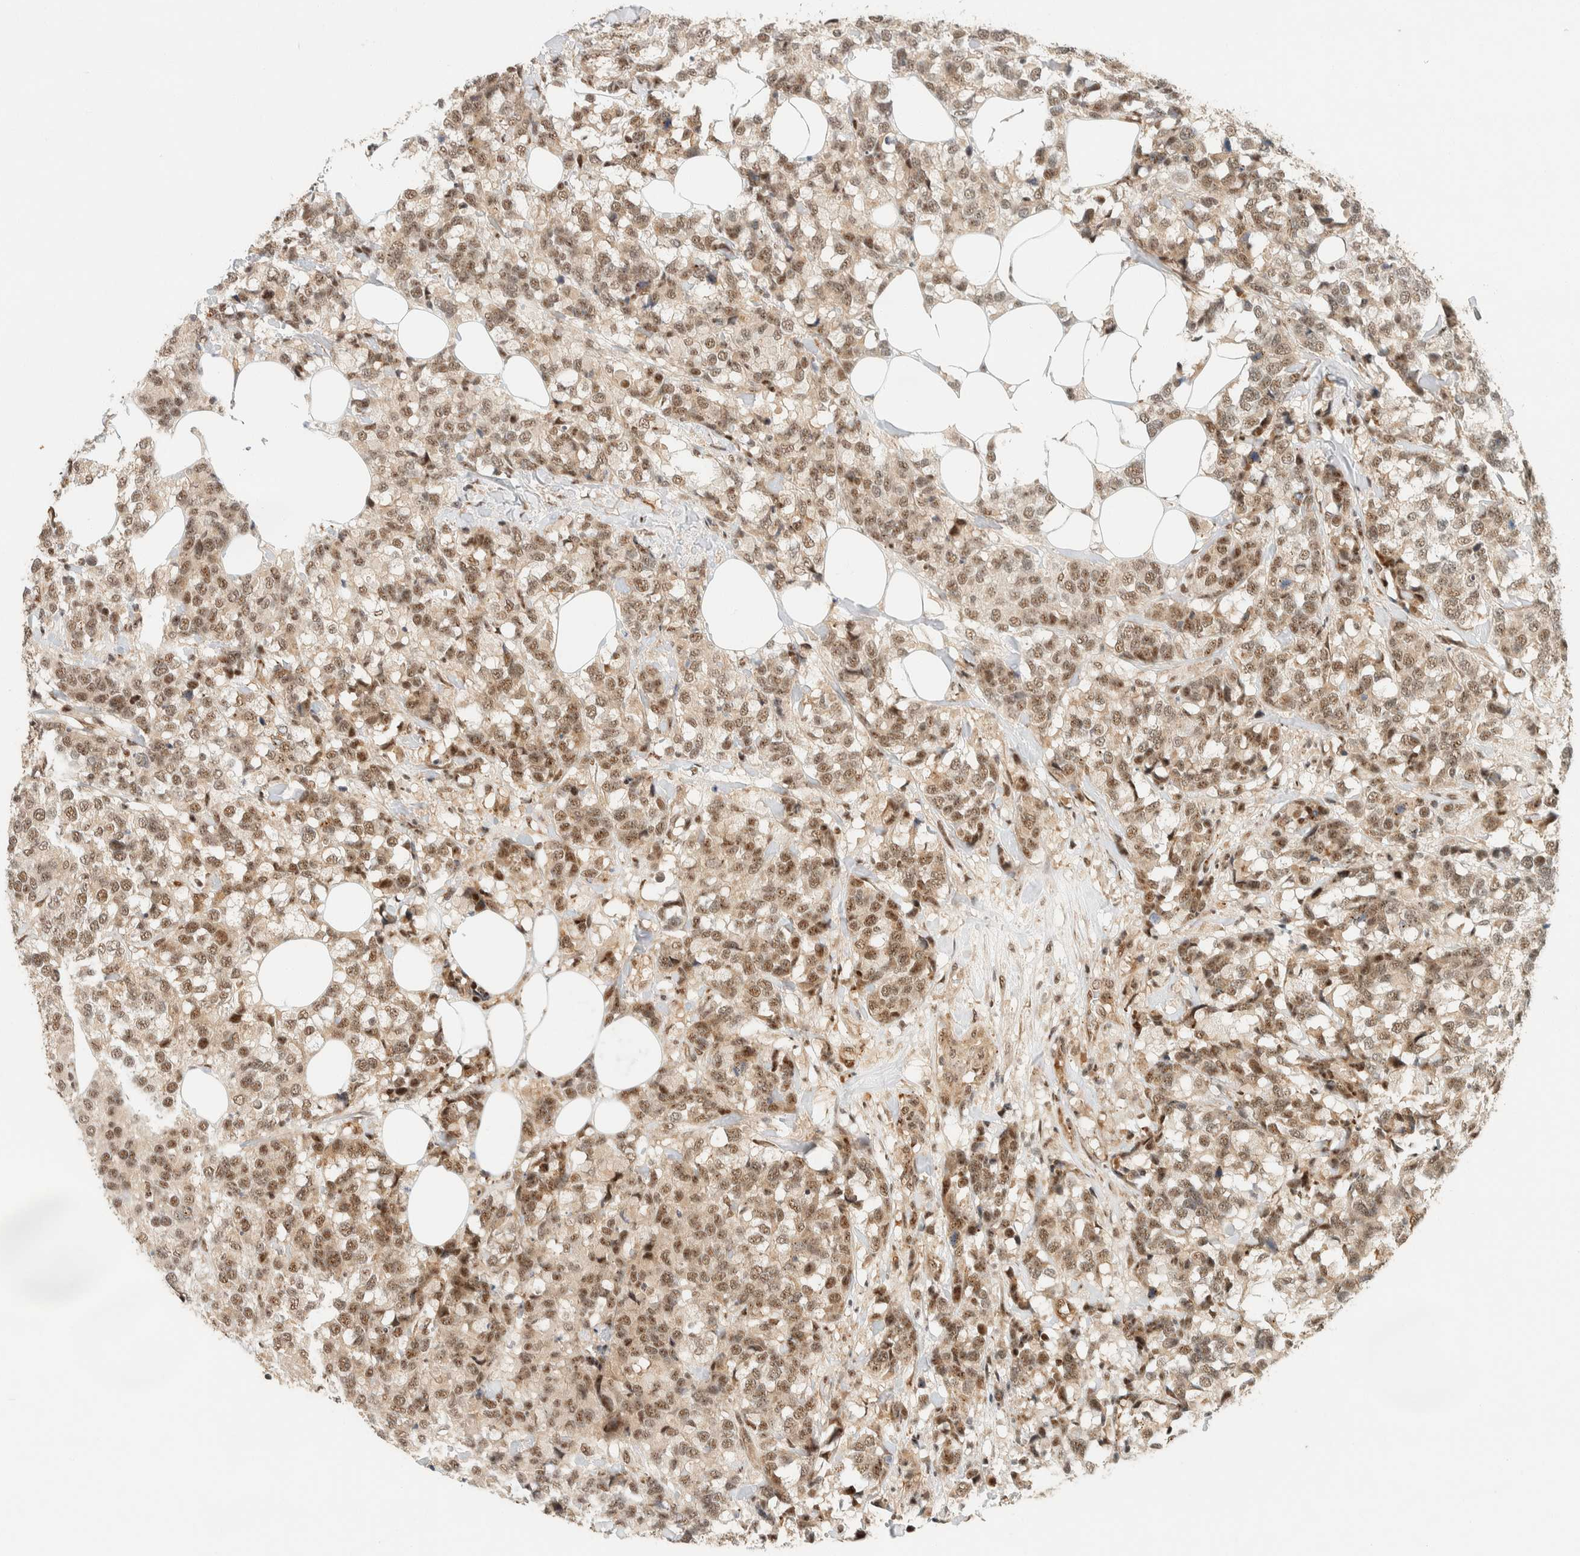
{"staining": {"intensity": "moderate", "quantity": ">75%", "location": "nuclear"}, "tissue": "breast cancer", "cell_type": "Tumor cells", "image_type": "cancer", "snomed": [{"axis": "morphology", "description": "Lobular carcinoma"}, {"axis": "topography", "description": "Breast"}], "caption": "This image displays breast cancer stained with immunohistochemistry to label a protein in brown. The nuclear of tumor cells show moderate positivity for the protein. Nuclei are counter-stained blue.", "gene": "SIK1", "patient": {"sex": "female", "age": 59}}